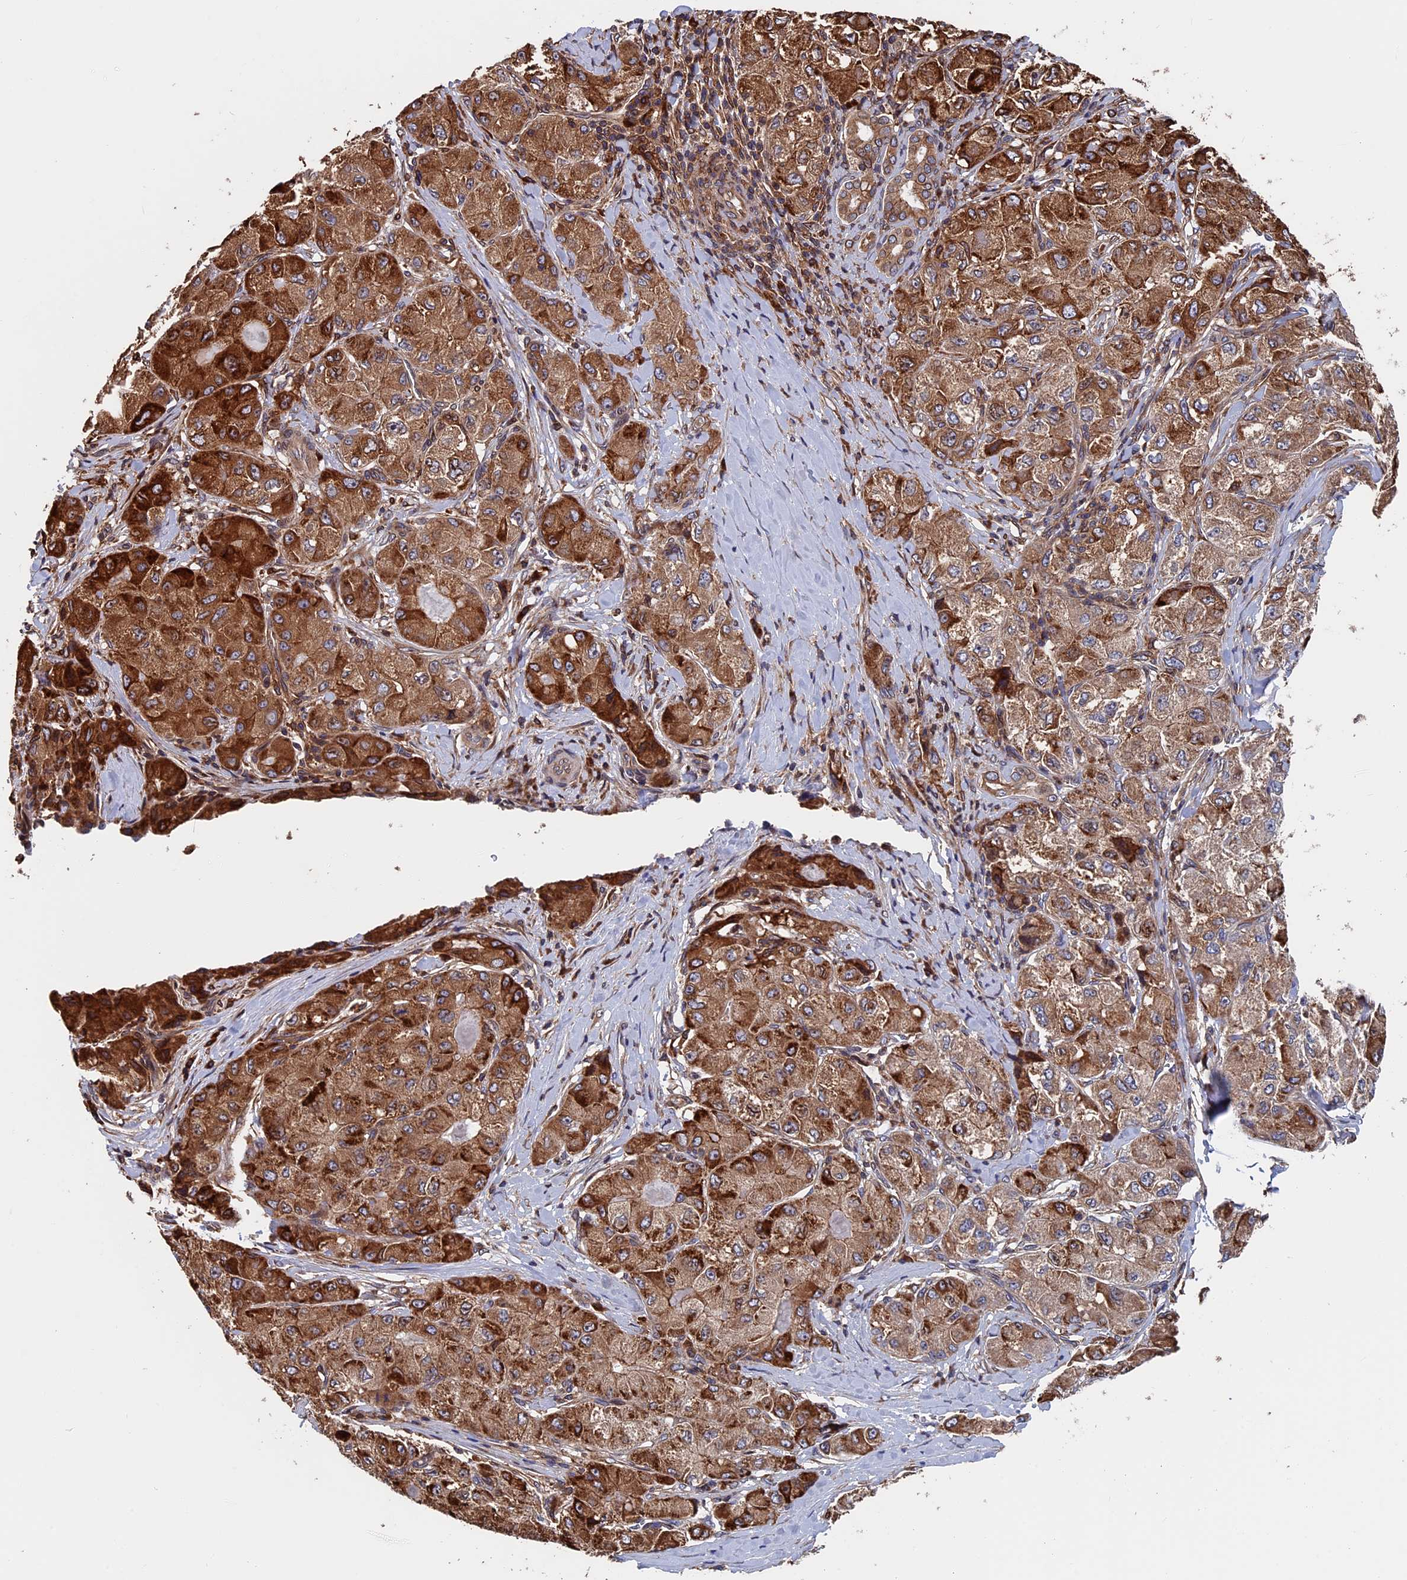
{"staining": {"intensity": "strong", "quantity": ">75%", "location": "cytoplasmic/membranous"}, "tissue": "liver cancer", "cell_type": "Tumor cells", "image_type": "cancer", "snomed": [{"axis": "morphology", "description": "Carcinoma, Hepatocellular, NOS"}, {"axis": "topography", "description": "Liver"}], "caption": "Immunohistochemical staining of liver hepatocellular carcinoma shows high levels of strong cytoplasmic/membranous protein staining in about >75% of tumor cells. (IHC, brightfield microscopy, high magnification).", "gene": "RPUSD1", "patient": {"sex": "male", "age": 80}}